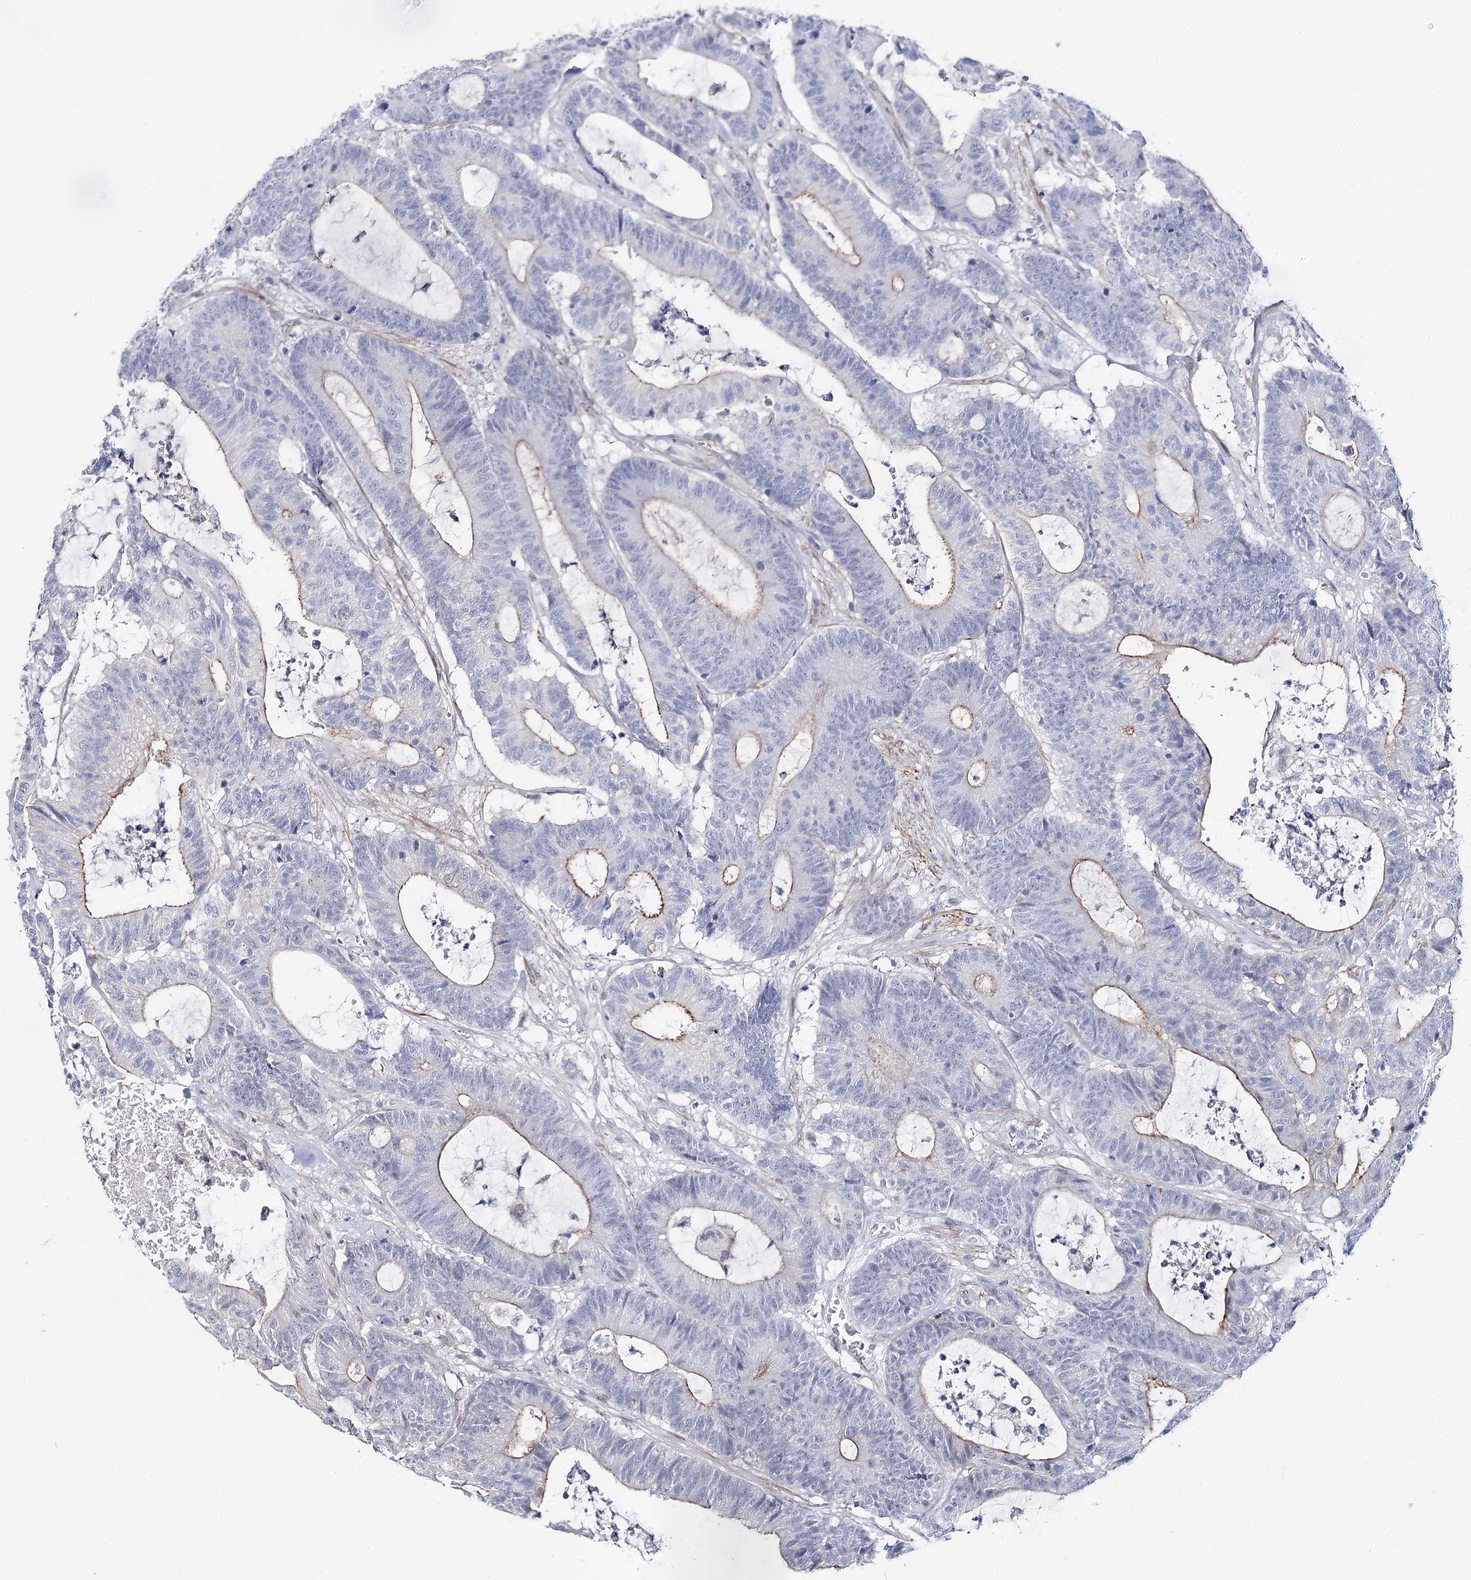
{"staining": {"intensity": "negative", "quantity": "none", "location": "none"}, "tissue": "colorectal cancer", "cell_type": "Tumor cells", "image_type": "cancer", "snomed": [{"axis": "morphology", "description": "Adenocarcinoma, NOS"}, {"axis": "topography", "description": "Colon"}], "caption": "Immunohistochemical staining of colorectal cancer demonstrates no significant staining in tumor cells. Nuclei are stained in blue.", "gene": "AGXT2", "patient": {"sex": "female", "age": 84}}